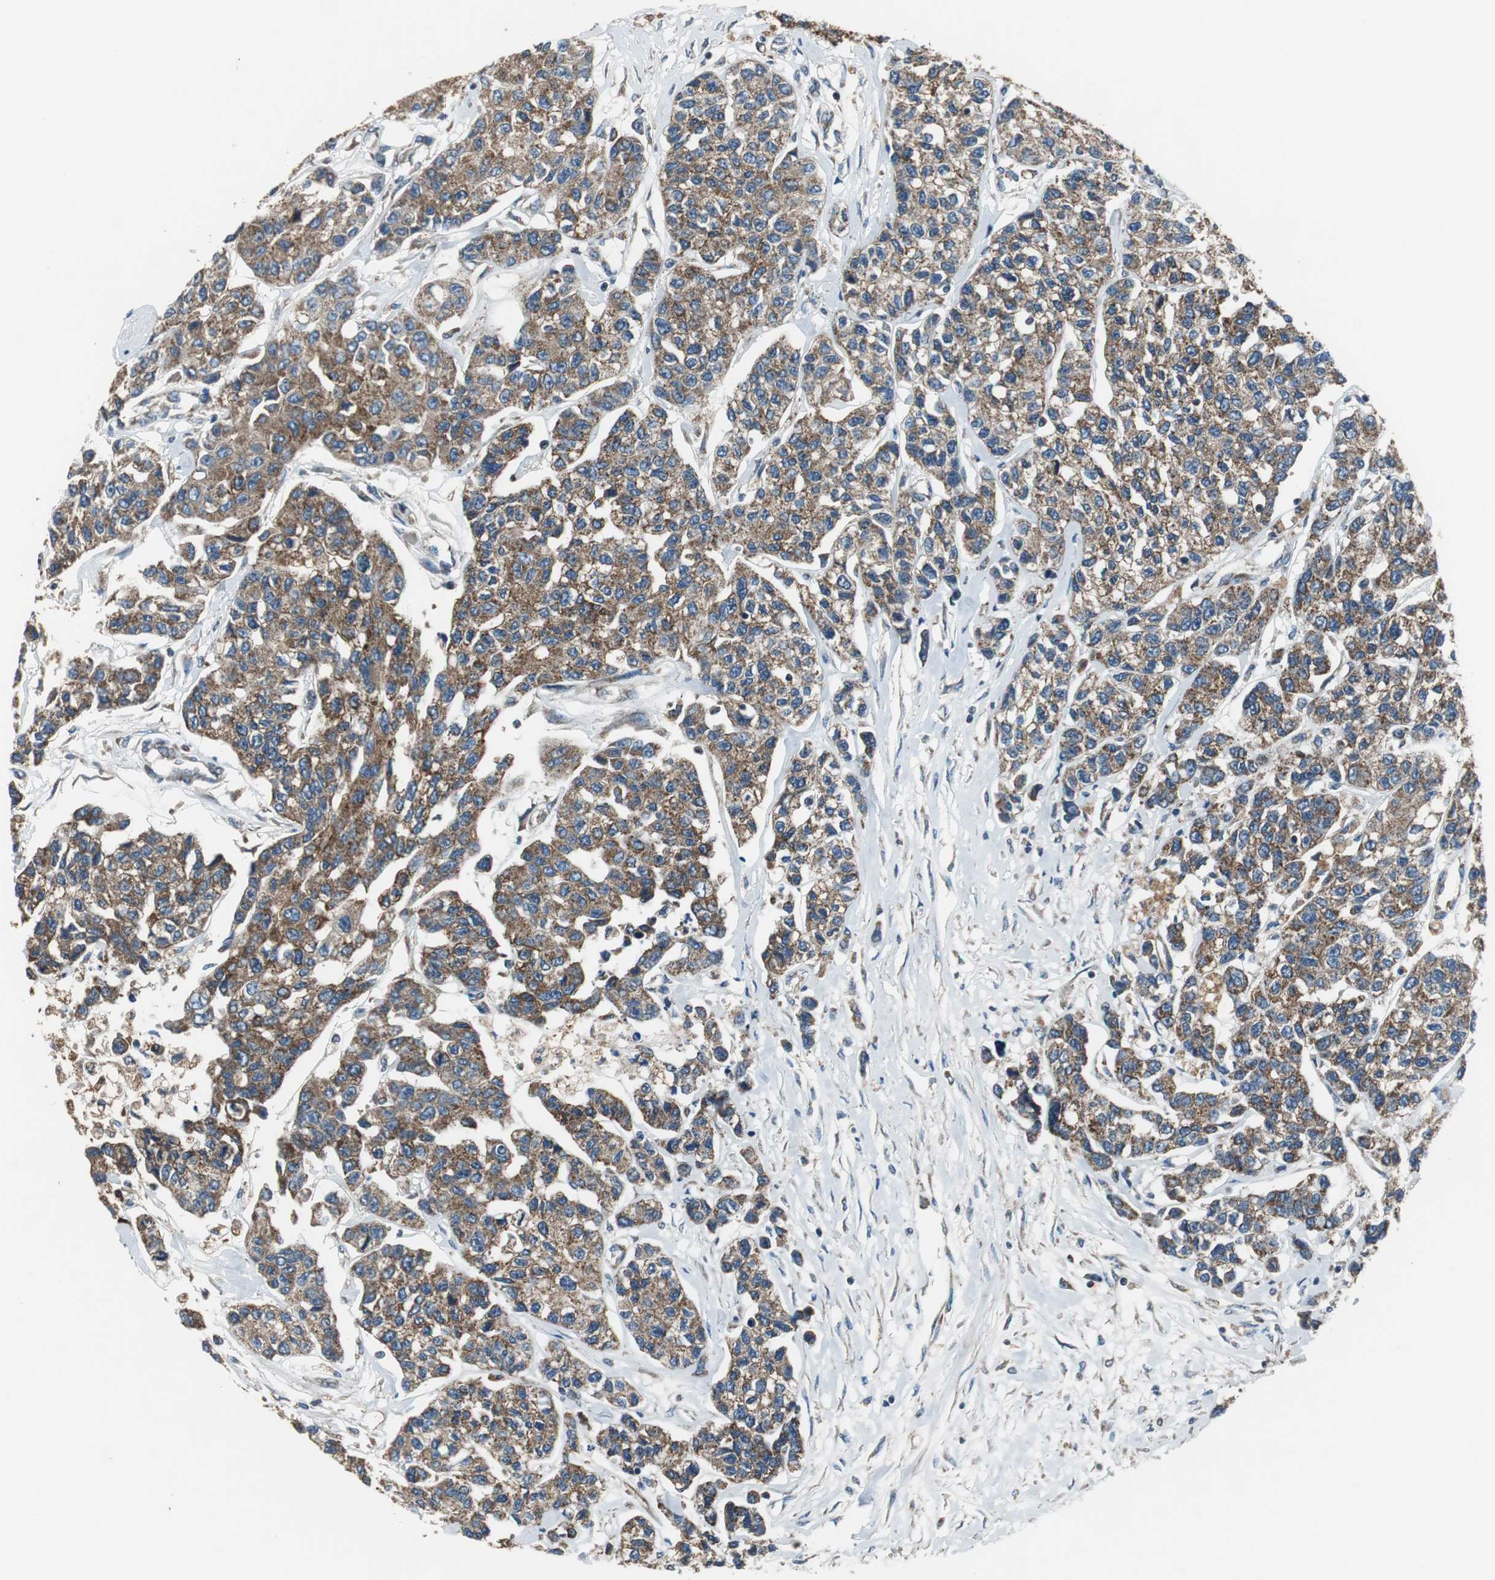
{"staining": {"intensity": "strong", "quantity": ">75%", "location": "cytoplasmic/membranous"}, "tissue": "breast cancer", "cell_type": "Tumor cells", "image_type": "cancer", "snomed": [{"axis": "morphology", "description": "Duct carcinoma"}, {"axis": "topography", "description": "Breast"}], "caption": "DAB (3,3'-diaminobenzidine) immunohistochemical staining of human breast cancer shows strong cytoplasmic/membranous protein positivity in approximately >75% of tumor cells. Immunohistochemistry (ihc) stains the protein in brown and the nuclei are stained blue.", "gene": "PI4KB", "patient": {"sex": "female", "age": 51}}